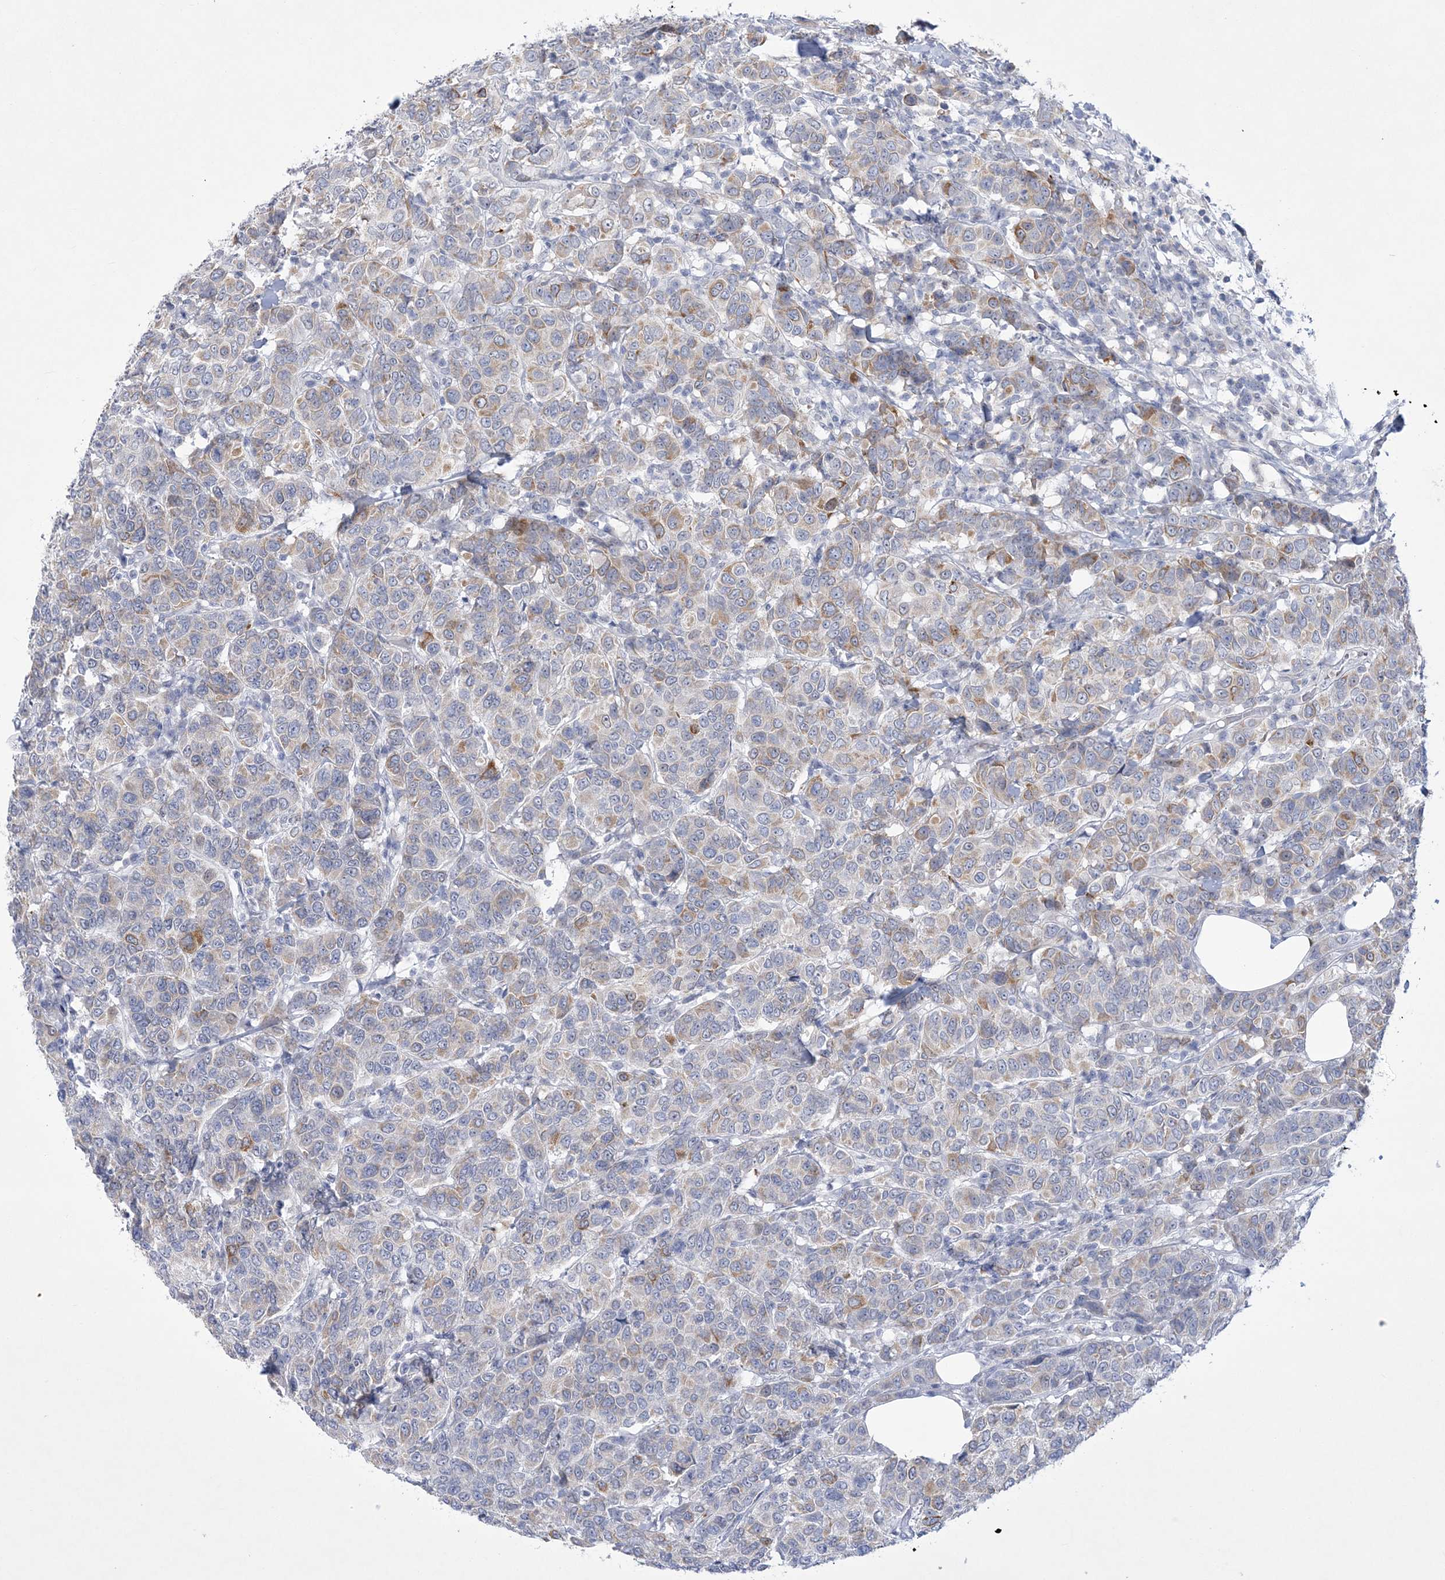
{"staining": {"intensity": "moderate", "quantity": "<25%", "location": "cytoplasmic/membranous"}, "tissue": "breast cancer", "cell_type": "Tumor cells", "image_type": "cancer", "snomed": [{"axis": "morphology", "description": "Duct carcinoma"}, {"axis": "topography", "description": "Breast"}], "caption": "DAB (3,3'-diaminobenzidine) immunohistochemical staining of breast cancer (invasive ductal carcinoma) demonstrates moderate cytoplasmic/membranous protein positivity in about <25% of tumor cells.", "gene": "WDR27", "patient": {"sex": "female", "age": 55}}